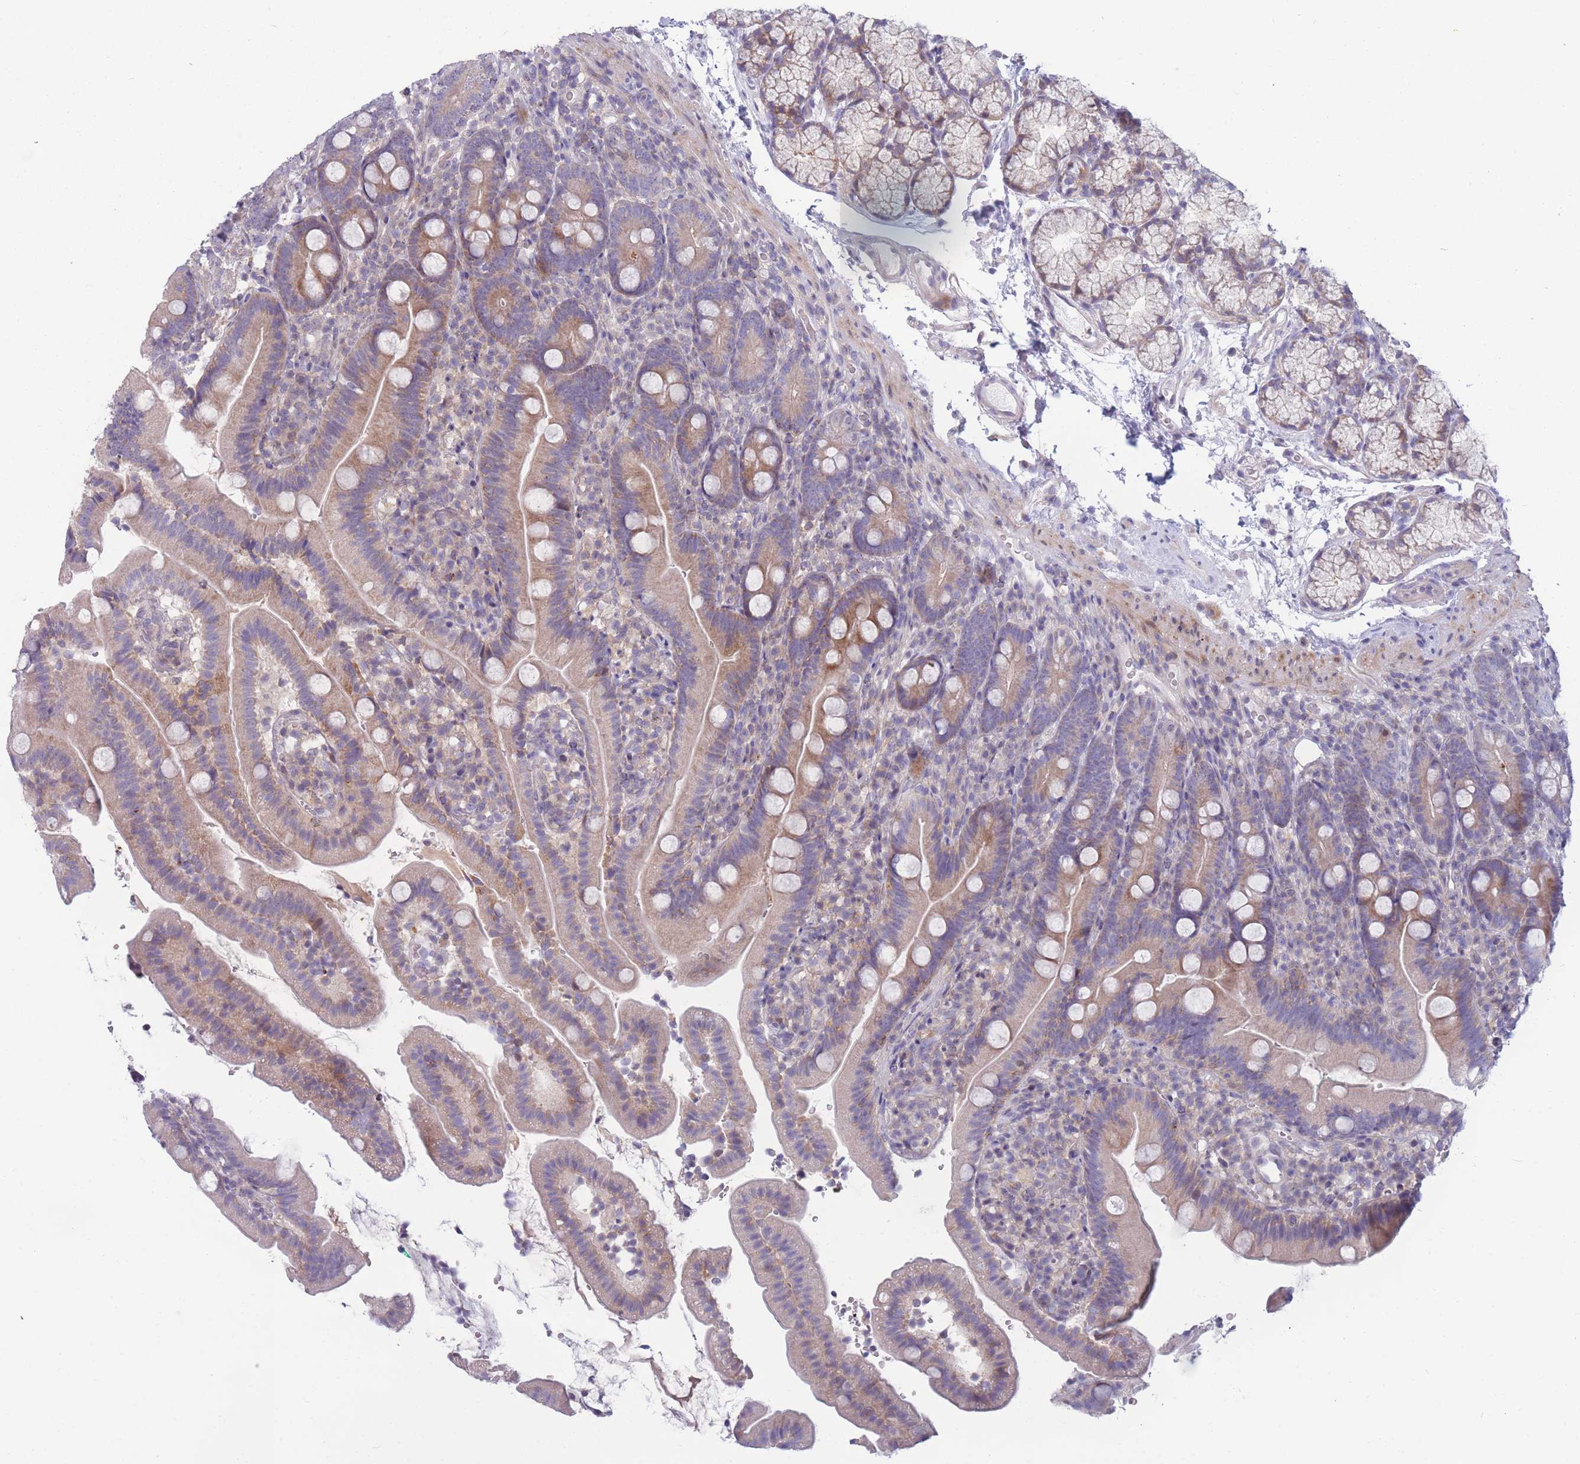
{"staining": {"intensity": "weak", "quantity": "25%-75%", "location": "cytoplasmic/membranous"}, "tissue": "duodenum", "cell_type": "Glandular cells", "image_type": "normal", "snomed": [{"axis": "morphology", "description": "Normal tissue, NOS"}, {"axis": "topography", "description": "Duodenum"}], "caption": "About 25%-75% of glandular cells in normal duodenum exhibit weak cytoplasmic/membranous protein staining as visualized by brown immunohistochemical staining.", "gene": "PDE4A", "patient": {"sex": "female", "age": 67}}